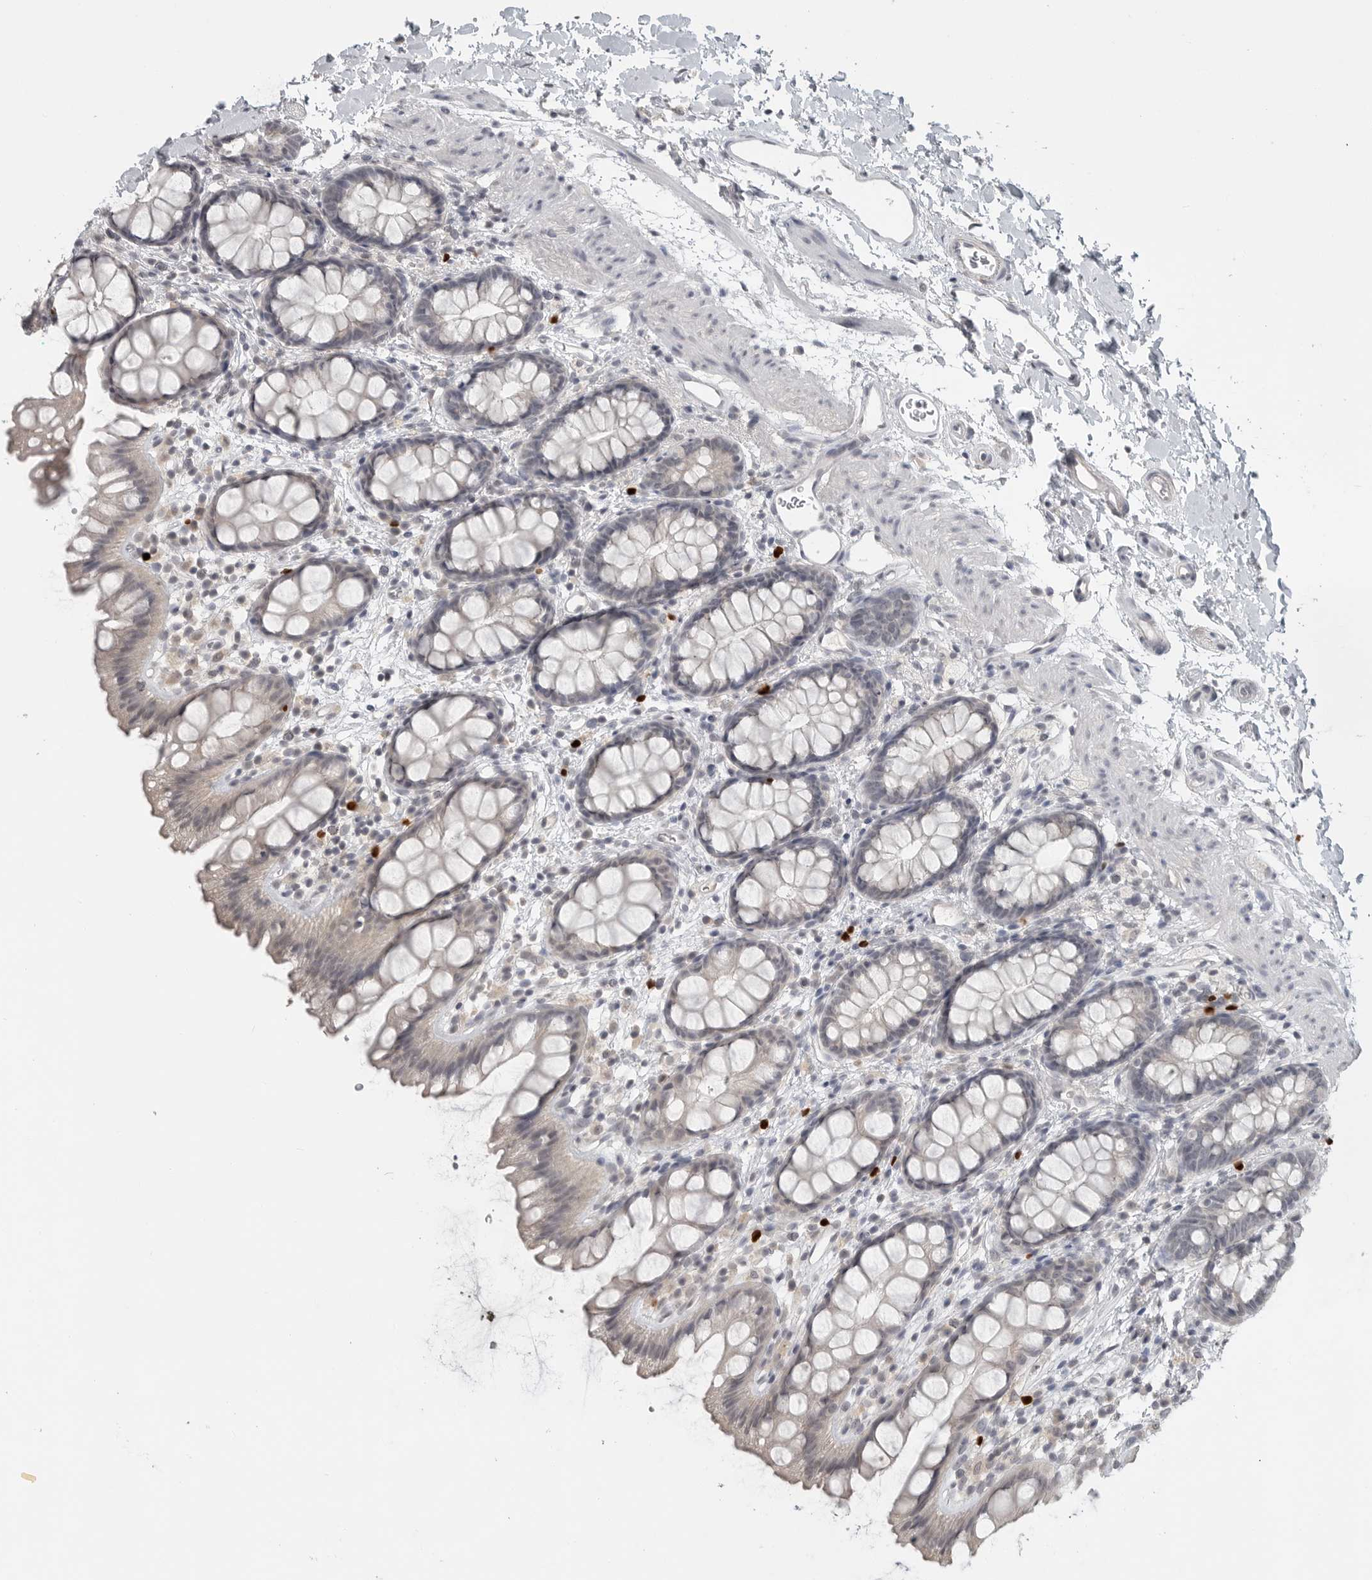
{"staining": {"intensity": "negative", "quantity": "none", "location": "none"}, "tissue": "rectum", "cell_type": "Glandular cells", "image_type": "normal", "snomed": [{"axis": "morphology", "description": "Normal tissue, NOS"}, {"axis": "topography", "description": "Rectum"}], "caption": "An immunohistochemistry (IHC) photomicrograph of benign rectum is shown. There is no staining in glandular cells of rectum.", "gene": "FOXP3", "patient": {"sex": "female", "age": 65}}